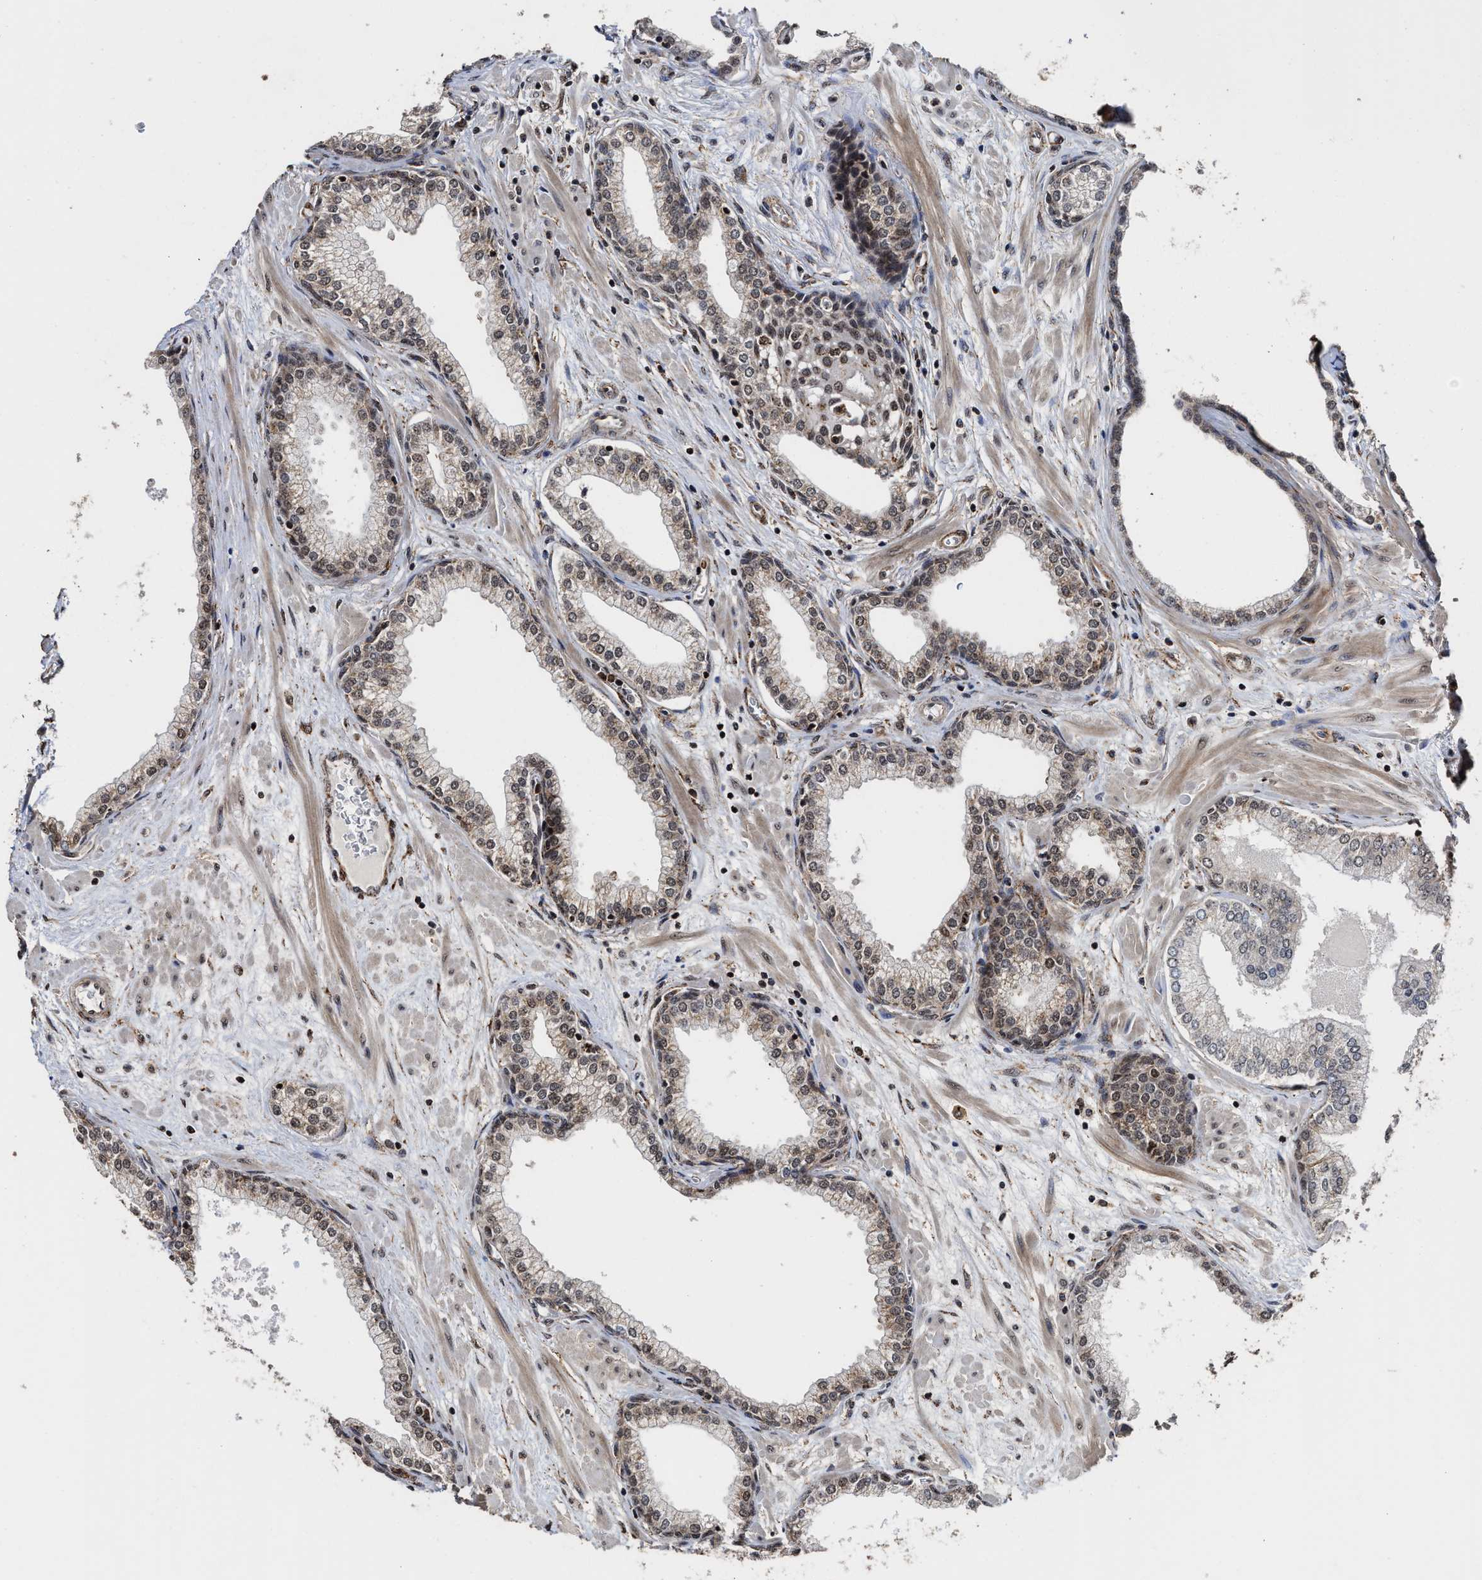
{"staining": {"intensity": "moderate", "quantity": ">75%", "location": "cytoplasmic/membranous,nuclear"}, "tissue": "prostate", "cell_type": "Glandular cells", "image_type": "normal", "snomed": [{"axis": "morphology", "description": "Normal tissue, NOS"}, {"axis": "morphology", "description": "Urothelial carcinoma, Low grade"}, {"axis": "topography", "description": "Urinary bladder"}, {"axis": "topography", "description": "Prostate"}], "caption": "This histopathology image demonstrates normal prostate stained with immunohistochemistry (IHC) to label a protein in brown. The cytoplasmic/membranous,nuclear of glandular cells show moderate positivity for the protein. Nuclei are counter-stained blue.", "gene": "SEPTIN2", "patient": {"sex": "male", "age": 60}}